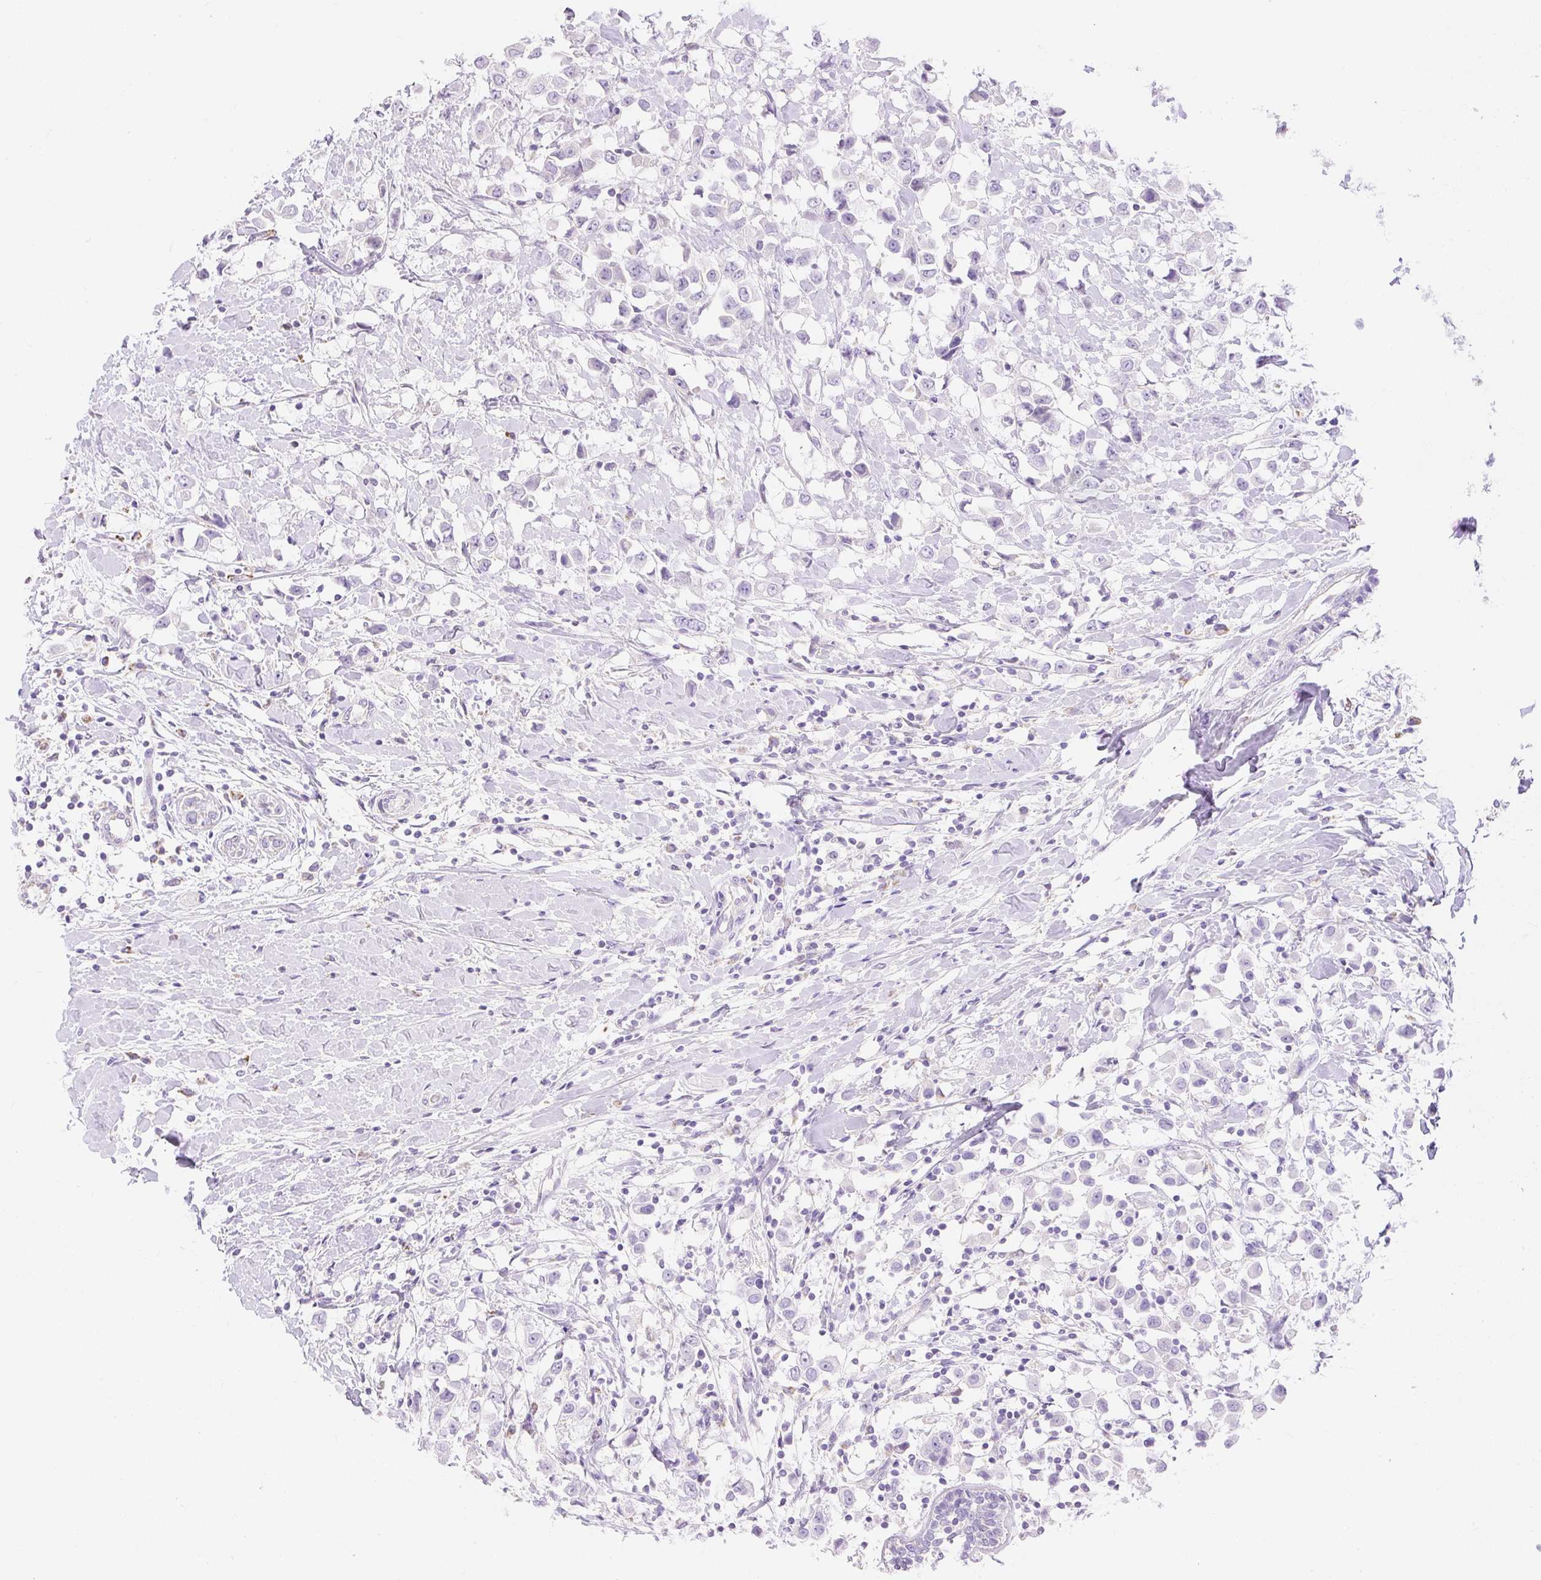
{"staining": {"intensity": "negative", "quantity": "none", "location": "none"}, "tissue": "breast cancer", "cell_type": "Tumor cells", "image_type": "cancer", "snomed": [{"axis": "morphology", "description": "Duct carcinoma"}, {"axis": "topography", "description": "Breast"}], "caption": "A high-resolution image shows immunohistochemistry staining of breast cancer, which displays no significant positivity in tumor cells.", "gene": "DHX35", "patient": {"sex": "female", "age": 61}}